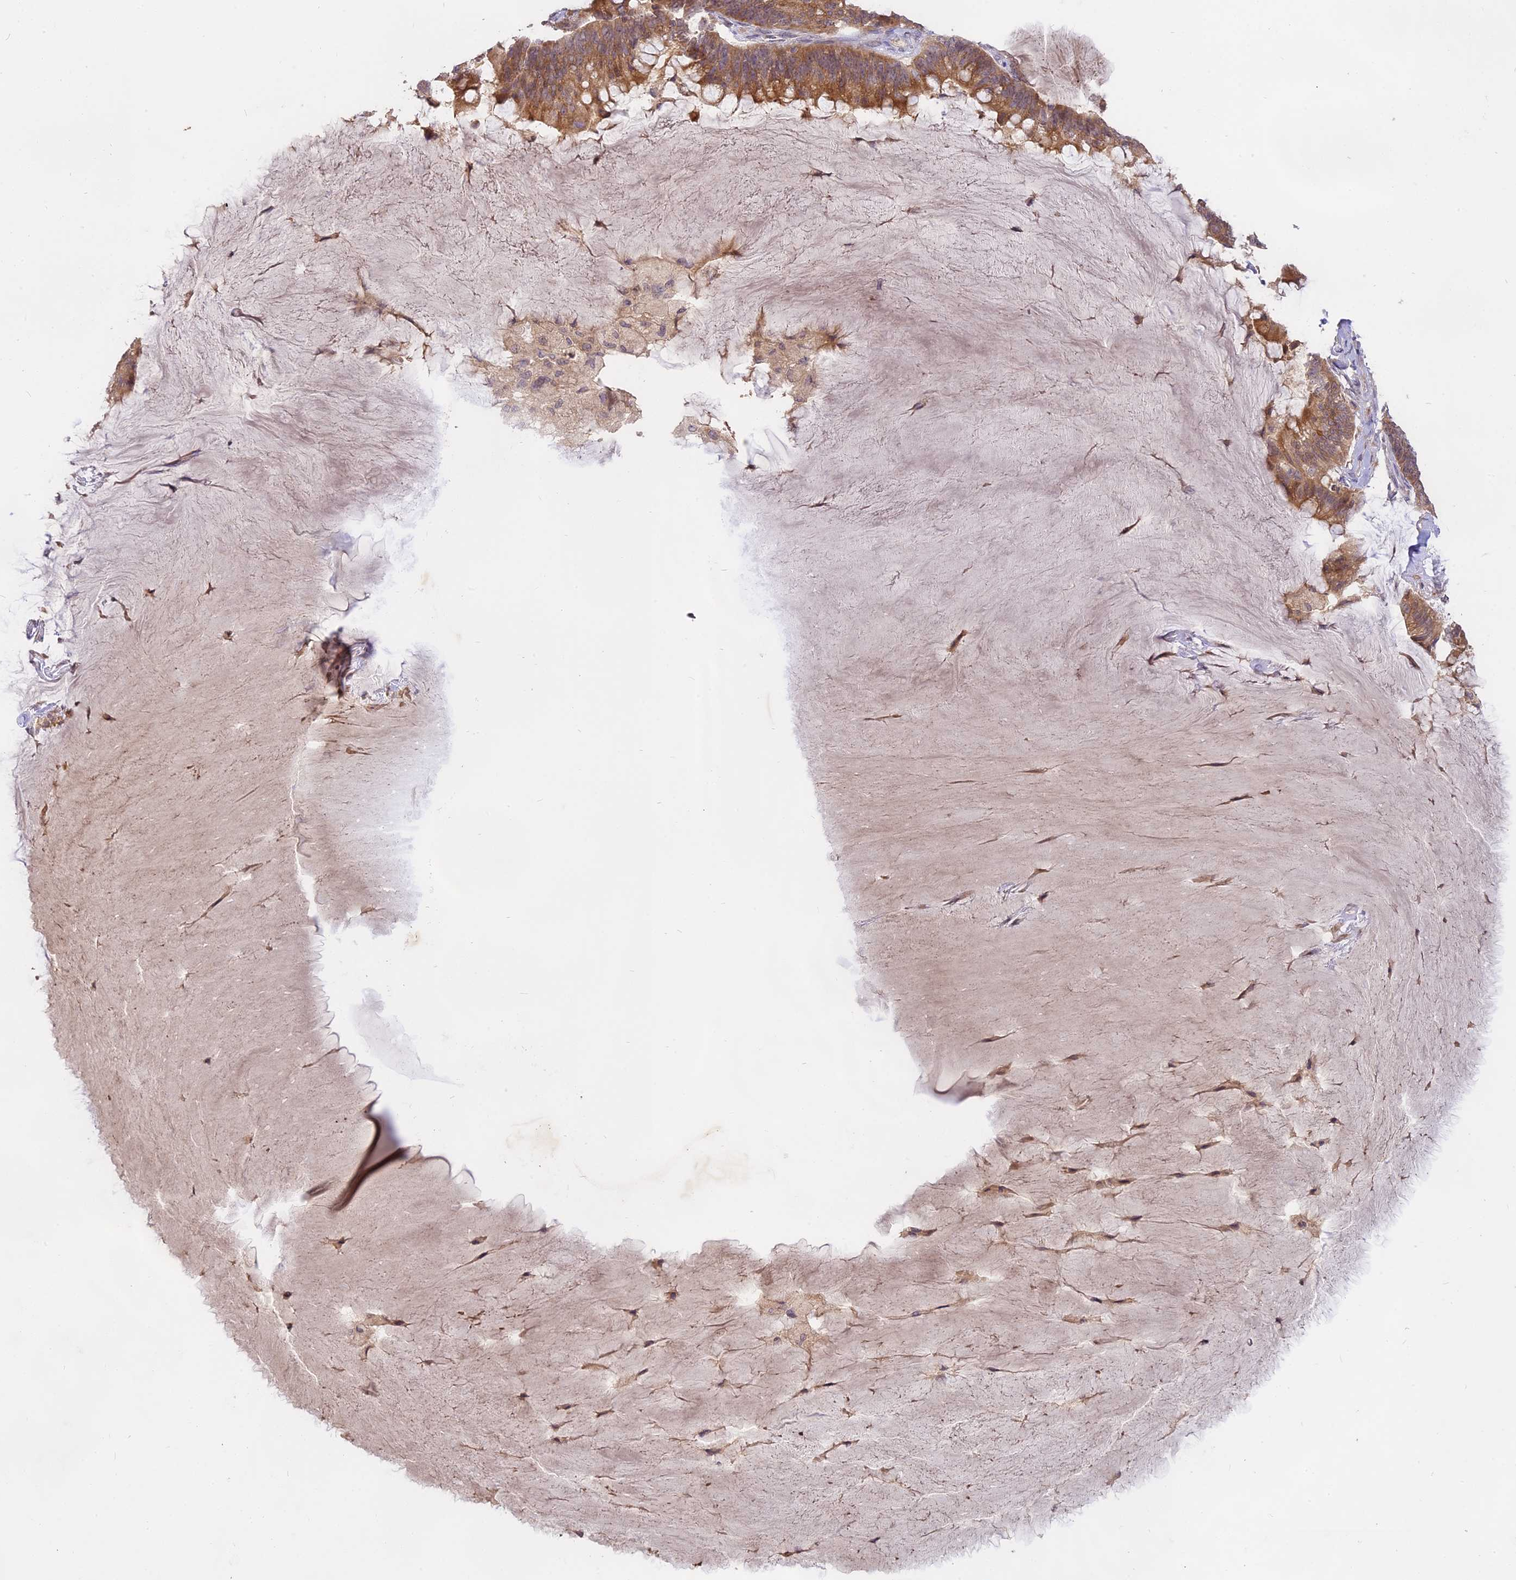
{"staining": {"intensity": "moderate", "quantity": ">75%", "location": "cytoplasmic/membranous"}, "tissue": "ovarian cancer", "cell_type": "Tumor cells", "image_type": "cancer", "snomed": [{"axis": "morphology", "description": "Cystadenocarcinoma, mucinous, NOS"}, {"axis": "topography", "description": "Ovary"}], "caption": "Ovarian cancer stained for a protein (brown) exhibits moderate cytoplasmic/membranous positive expression in approximately >75% of tumor cells.", "gene": "MEMO1", "patient": {"sex": "female", "age": 61}}